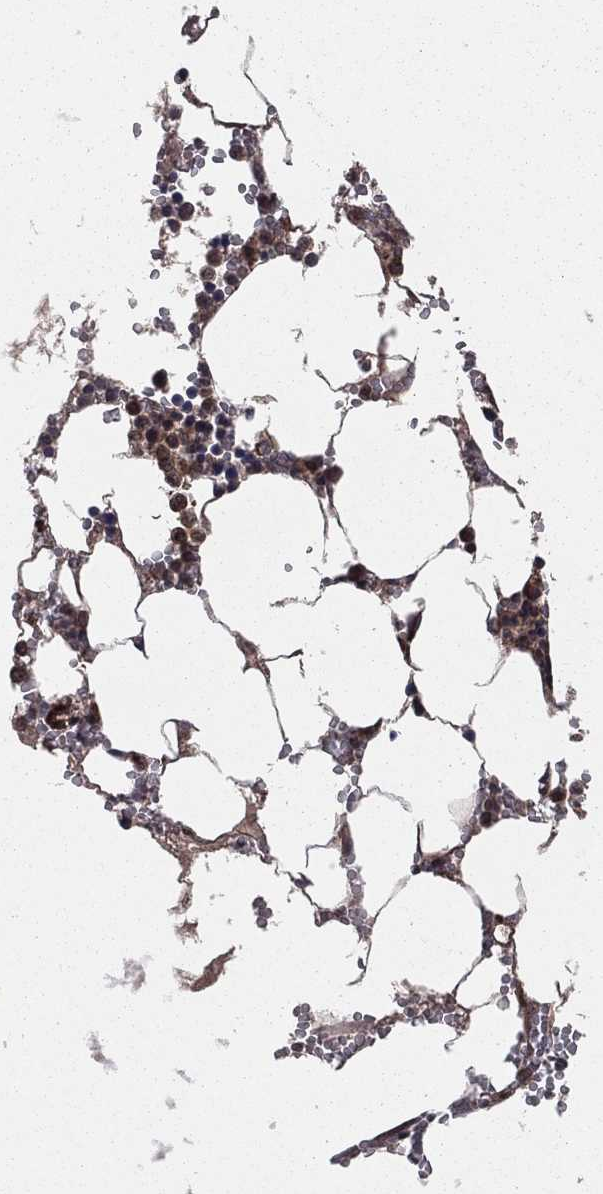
{"staining": {"intensity": "strong", "quantity": "25%-75%", "location": "cytoplasmic/membranous"}, "tissue": "bone marrow", "cell_type": "Hematopoietic cells", "image_type": "normal", "snomed": [{"axis": "morphology", "description": "Normal tissue, NOS"}, {"axis": "topography", "description": "Bone marrow"}], "caption": "IHC staining of unremarkable bone marrow, which shows high levels of strong cytoplasmic/membranous expression in approximately 25%-75% of hematopoietic cells indicating strong cytoplasmic/membranous protein staining. The staining was performed using DAB (3,3'-diaminobenzidine) (brown) for protein detection and nuclei were counterstained in hematoxylin (blue).", "gene": "CERT1", "patient": {"sex": "female", "age": 64}}